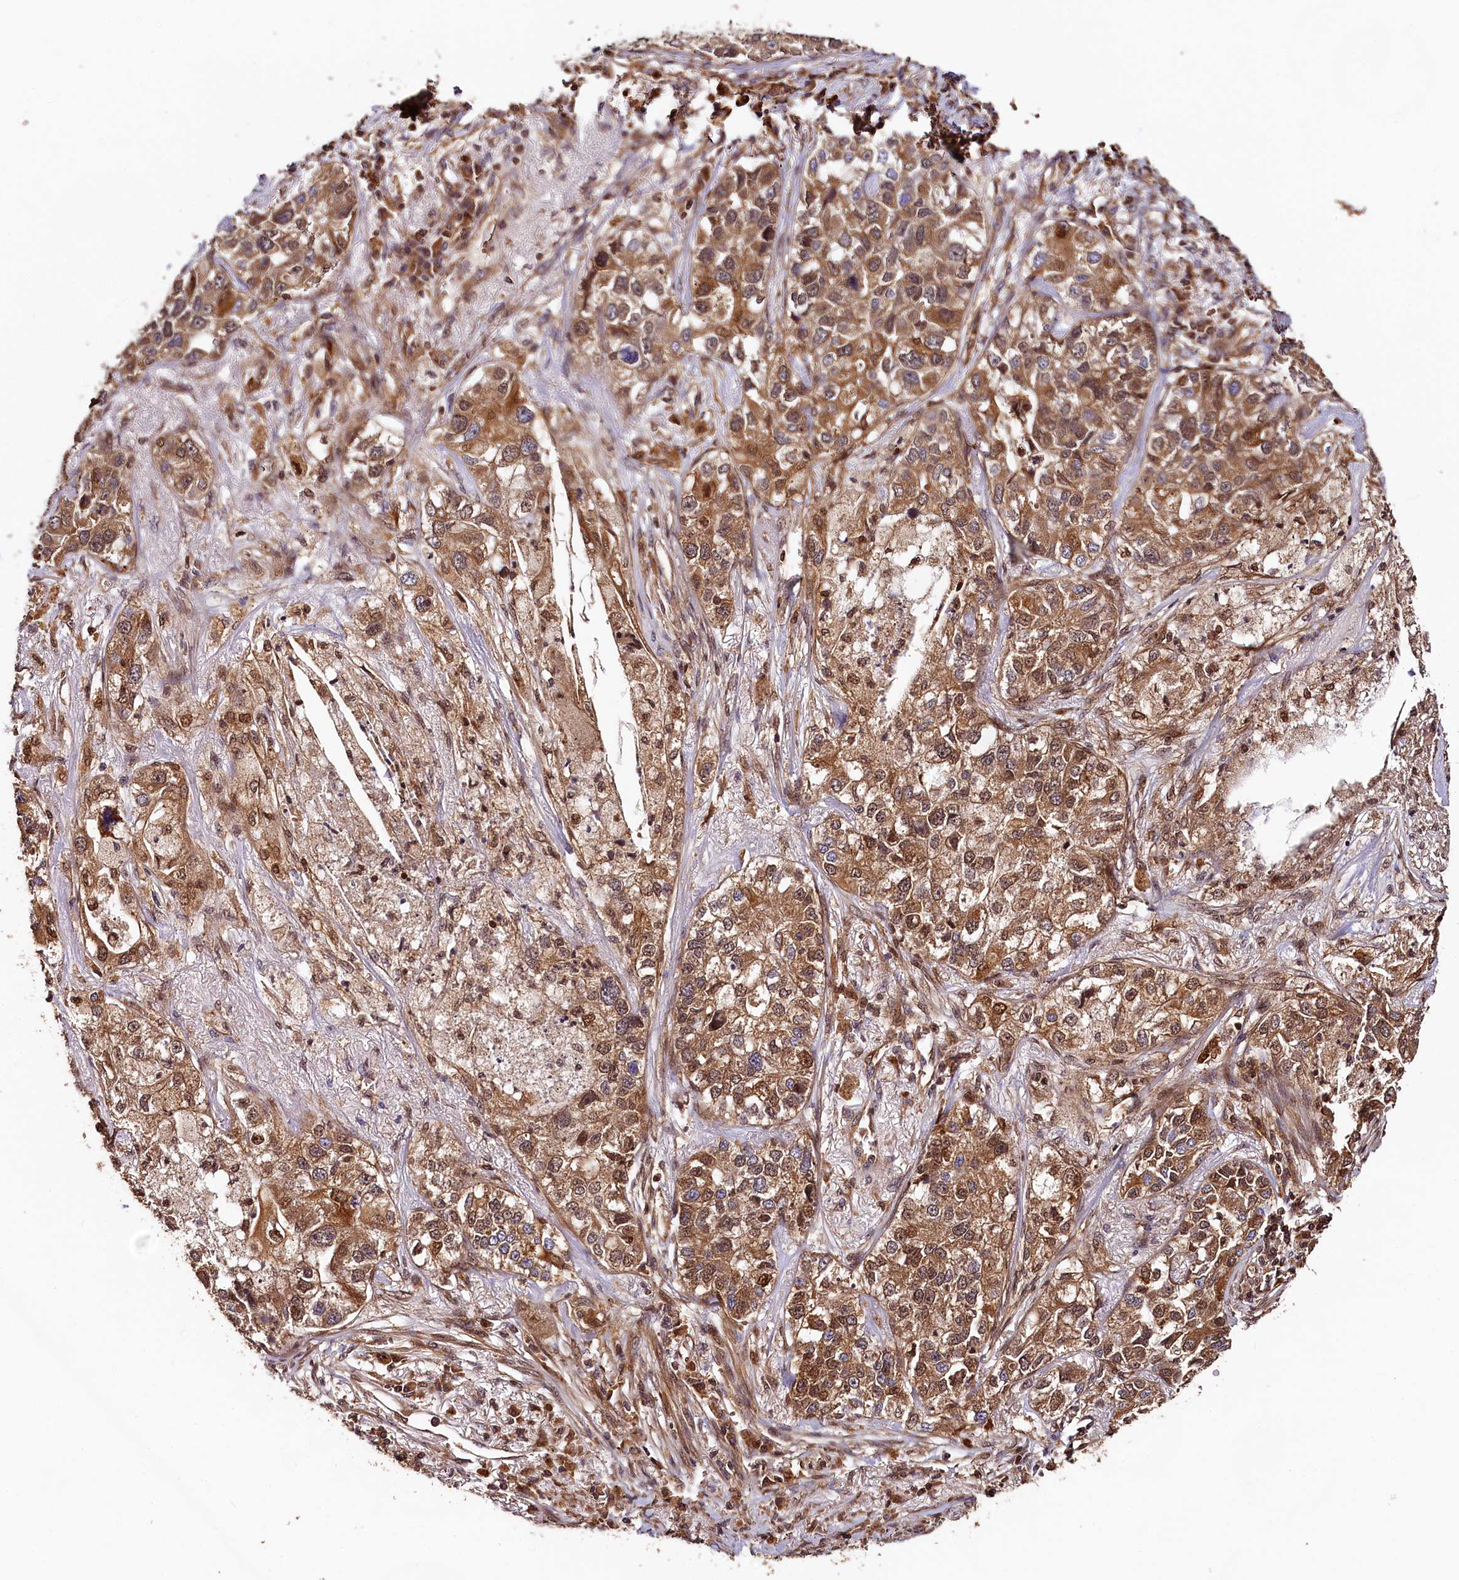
{"staining": {"intensity": "strong", "quantity": ">75%", "location": "cytoplasmic/membranous,nuclear"}, "tissue": "lung cancer", "cell_type": "Tumor cells", "image_type": "cancer", "snomed": [{"axis": "morphology", "description": "Adenocarcinoma, NOS"}, {"axis": "topography", "description": "Lung"}], "caption": "Protein analysis of lung cancer tissue exhibits strong cytoplasmic/membranous and nuclear expression in approximately >75% of tumor cells.", "gene": "HMOX2", "patient": {"sex": "male", "age": 49}}